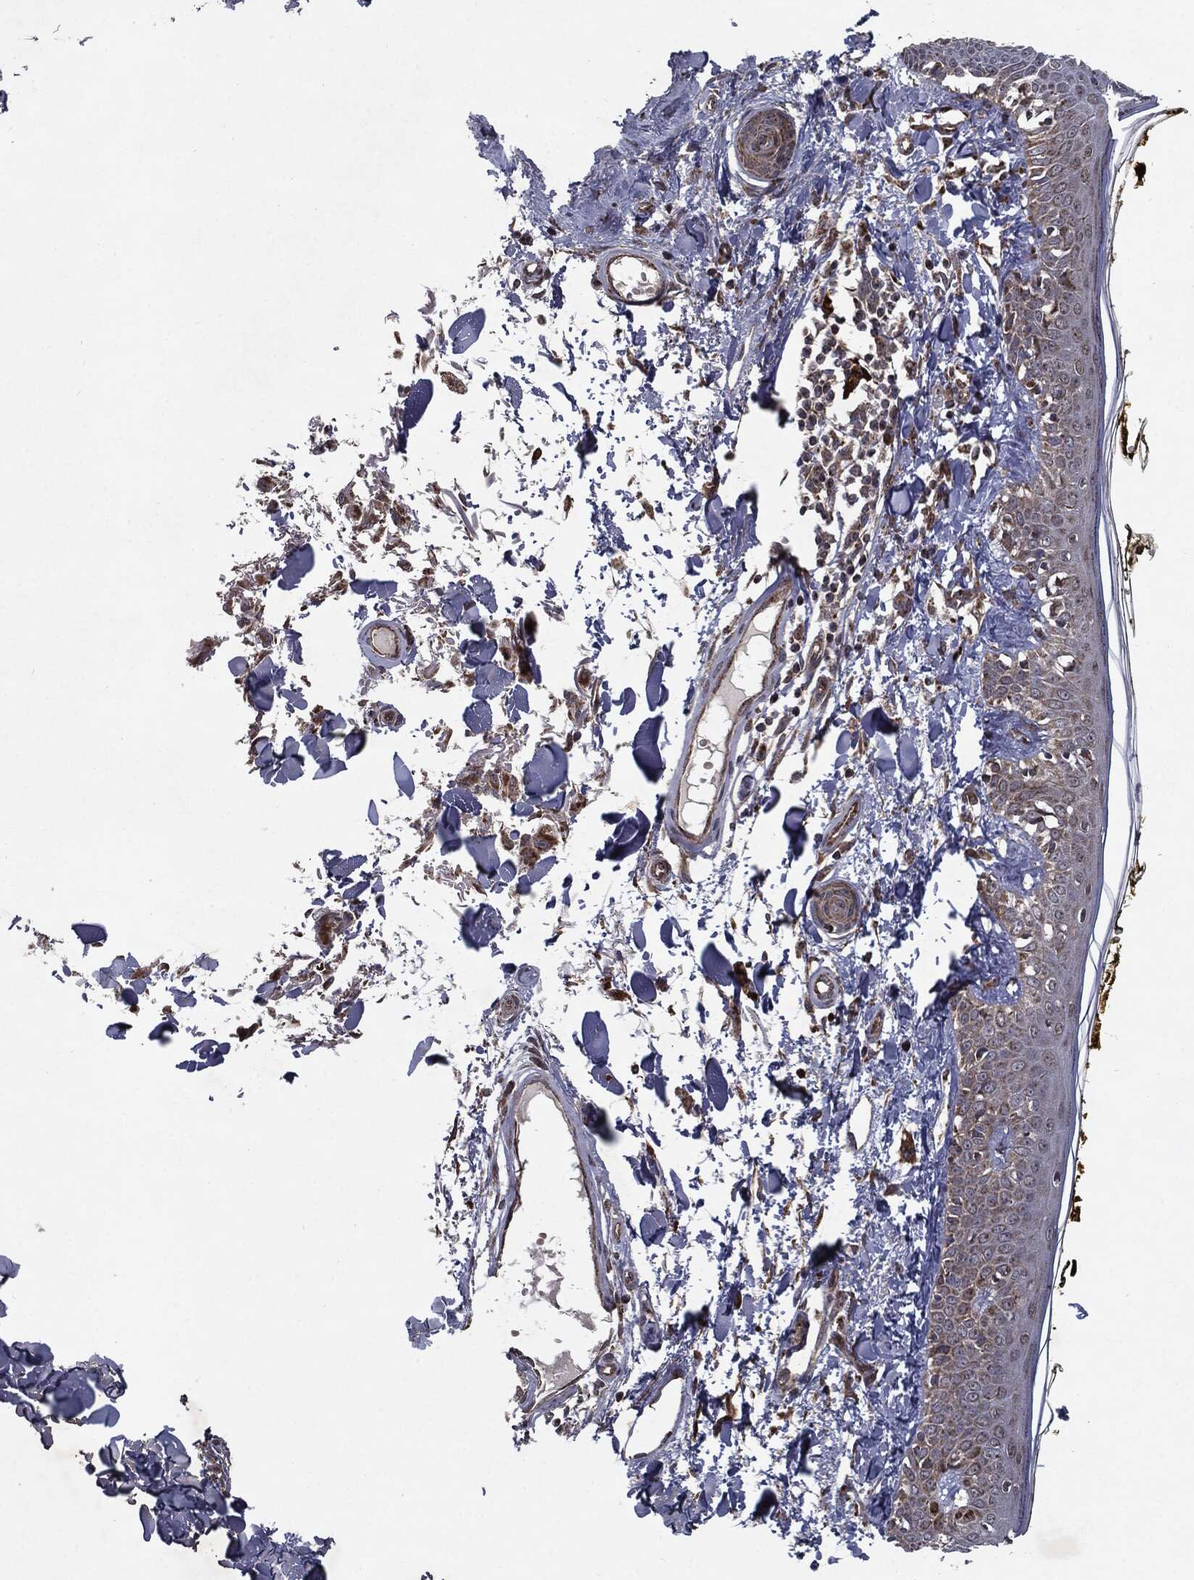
{"staining": {"intensity": "strong", "quantity": ">75%", "location": "cytoplasmic/membranous,nuclear"}, "tissue": "skin", "cell_type": "Fibroblasts", "image_type": "normal", "snomed": [{"axis": "morphology", "description": "Normal tissue, NOS"}, {"axis": "topography", "description": "Skin"}], "caption": "A micrograph of skin stained for a protein reveals strong cytoplasmic/membranous,nuclear brown staining in fibroblasts.", "gene": "HDAC5", "patient": {"sex": "male", "age": 76}}